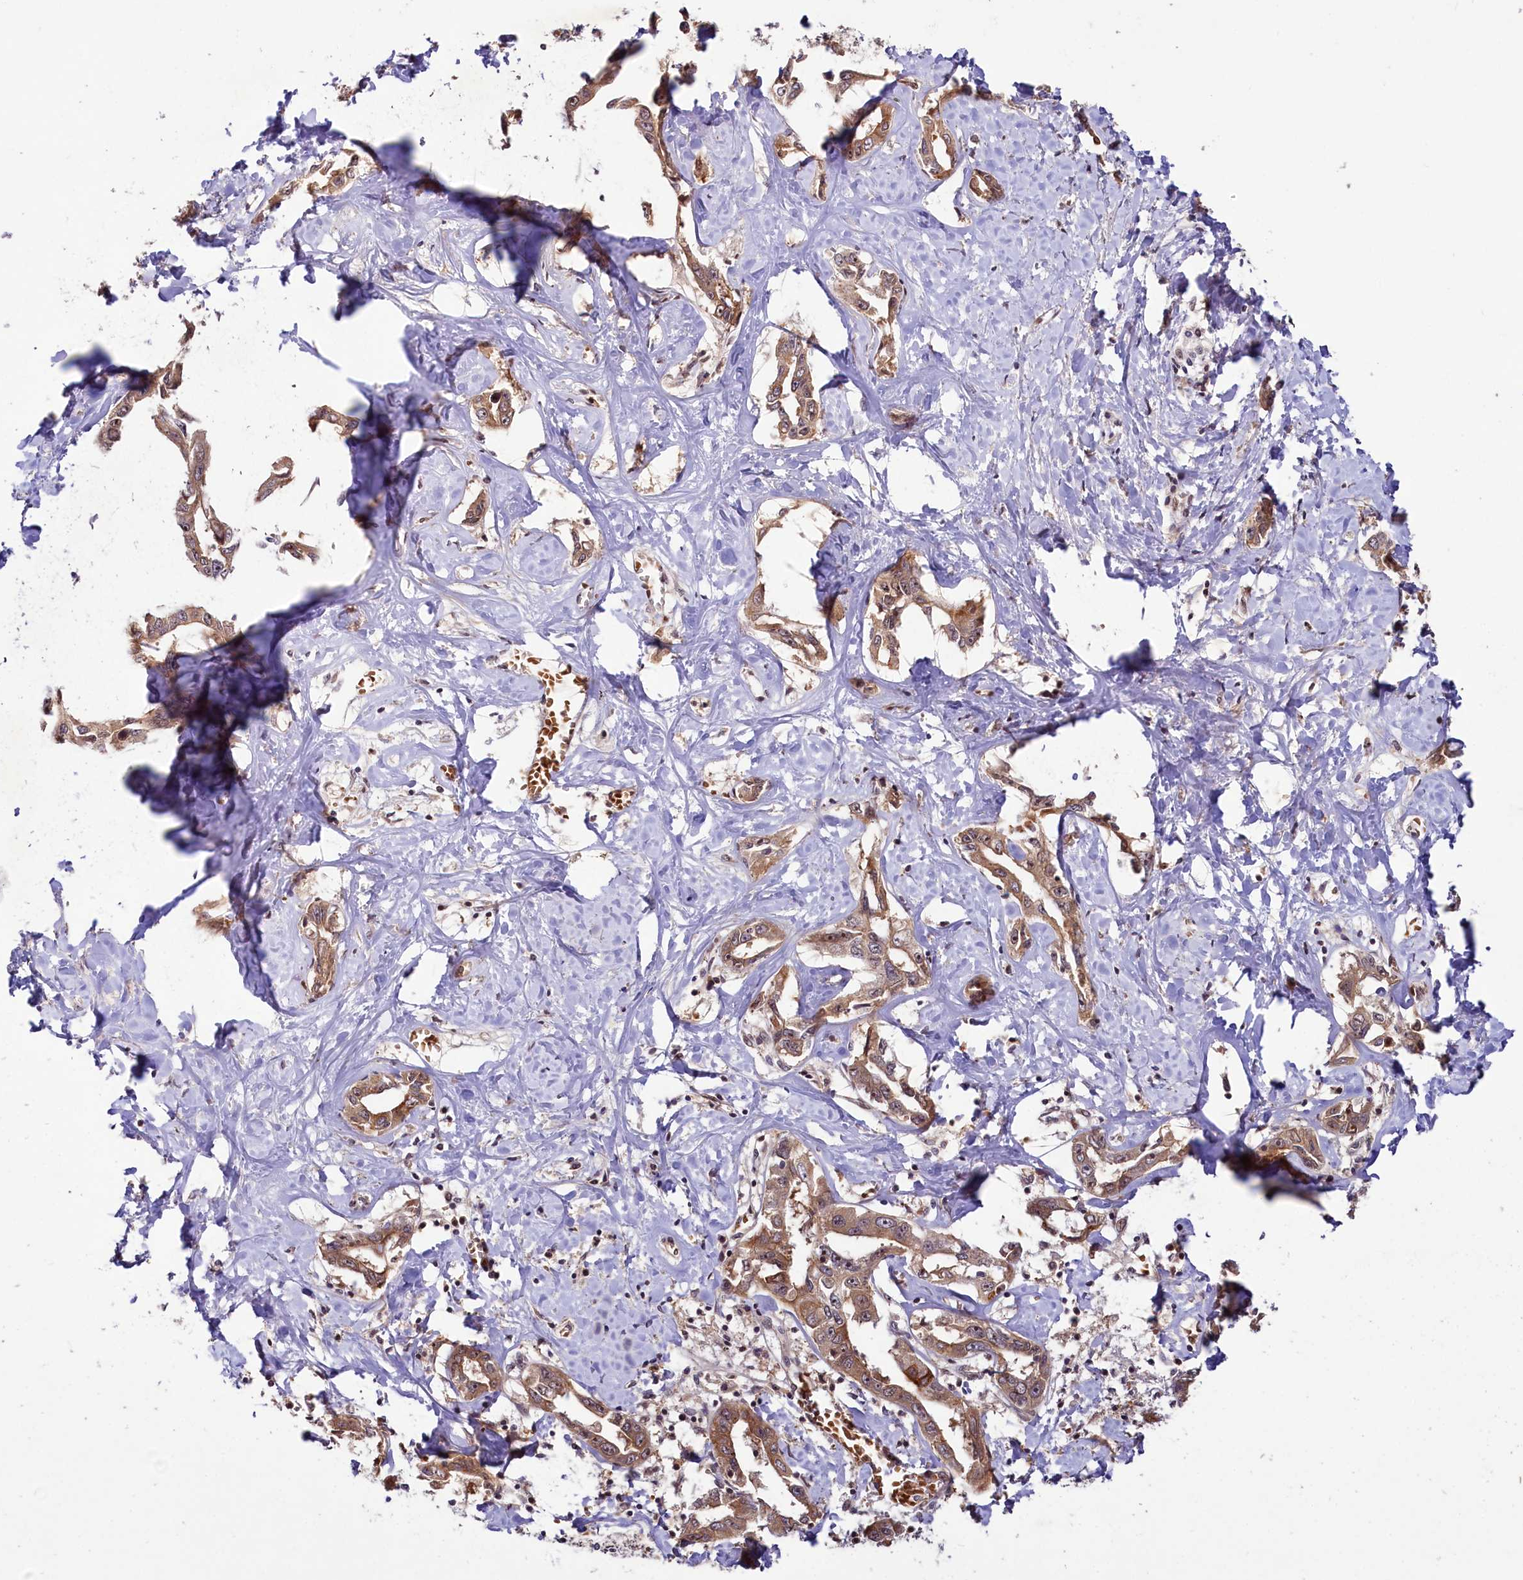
{"staining": {"intensity": "moderate", "quantity": ">75%", "location": "cytoplasmic/membranous"}, "tissue": "liver cancer", "cell_type": "Tumor cells", "image_type": "cancer", "snomed": [{"axis": "morphology", "description": "Cholangiocarcinoma"}, {"axis": "topography", "description": "Liver"}], "caption": "Brown immunohistochemical staining in human liver cancer (cholangiocarcinoma) exhibits moderate cytoplasmic/membranous positivity in about >75% of tumor cells. The protein is shown in brown color, while the nuclei are stained blue.", "gene": "N4BP2L1", "patient": {"sex": "male", "age": 59}}